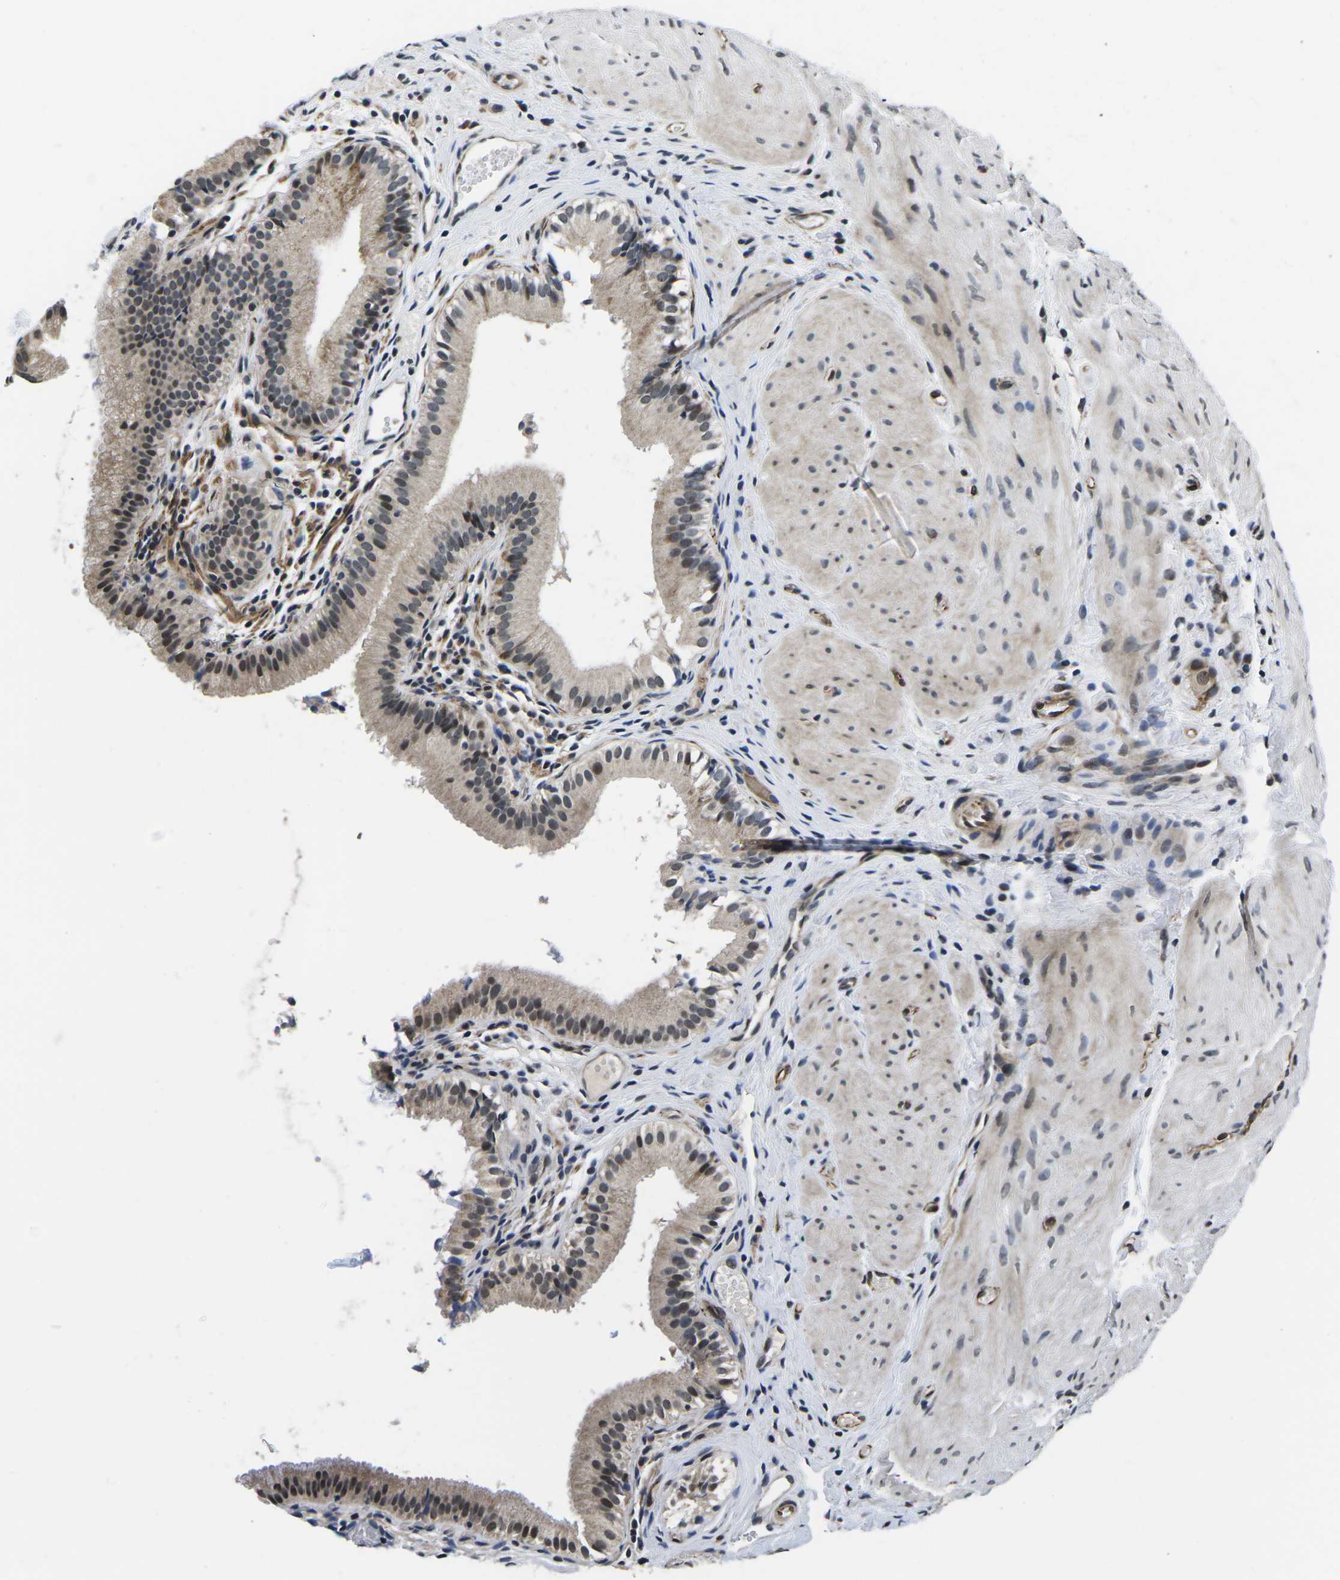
{"staining": {"intensity": "moderate", "quantity": ">75%", "location": "cytoplasmic/membranous,nuclear"}, "tissue": "gallbladder", "cell_type": "Glandular cells", "image_type": "normal", "snomed": [{"axis": "morphology", "description": "Normal tissue, NOS"}, {"axis": "topography", "description": "Gallbladder"}], "caption": "IHC (DAB (3,3'-diaminobenzidine)) staining of unremarkable gallbladder reveals moderate cytoplasmic/membranous,nuclear protein staining in approximately >75% of glandular cells.", "gene": "CCNE1", "patient": {"sex": "female", "age": 26}}